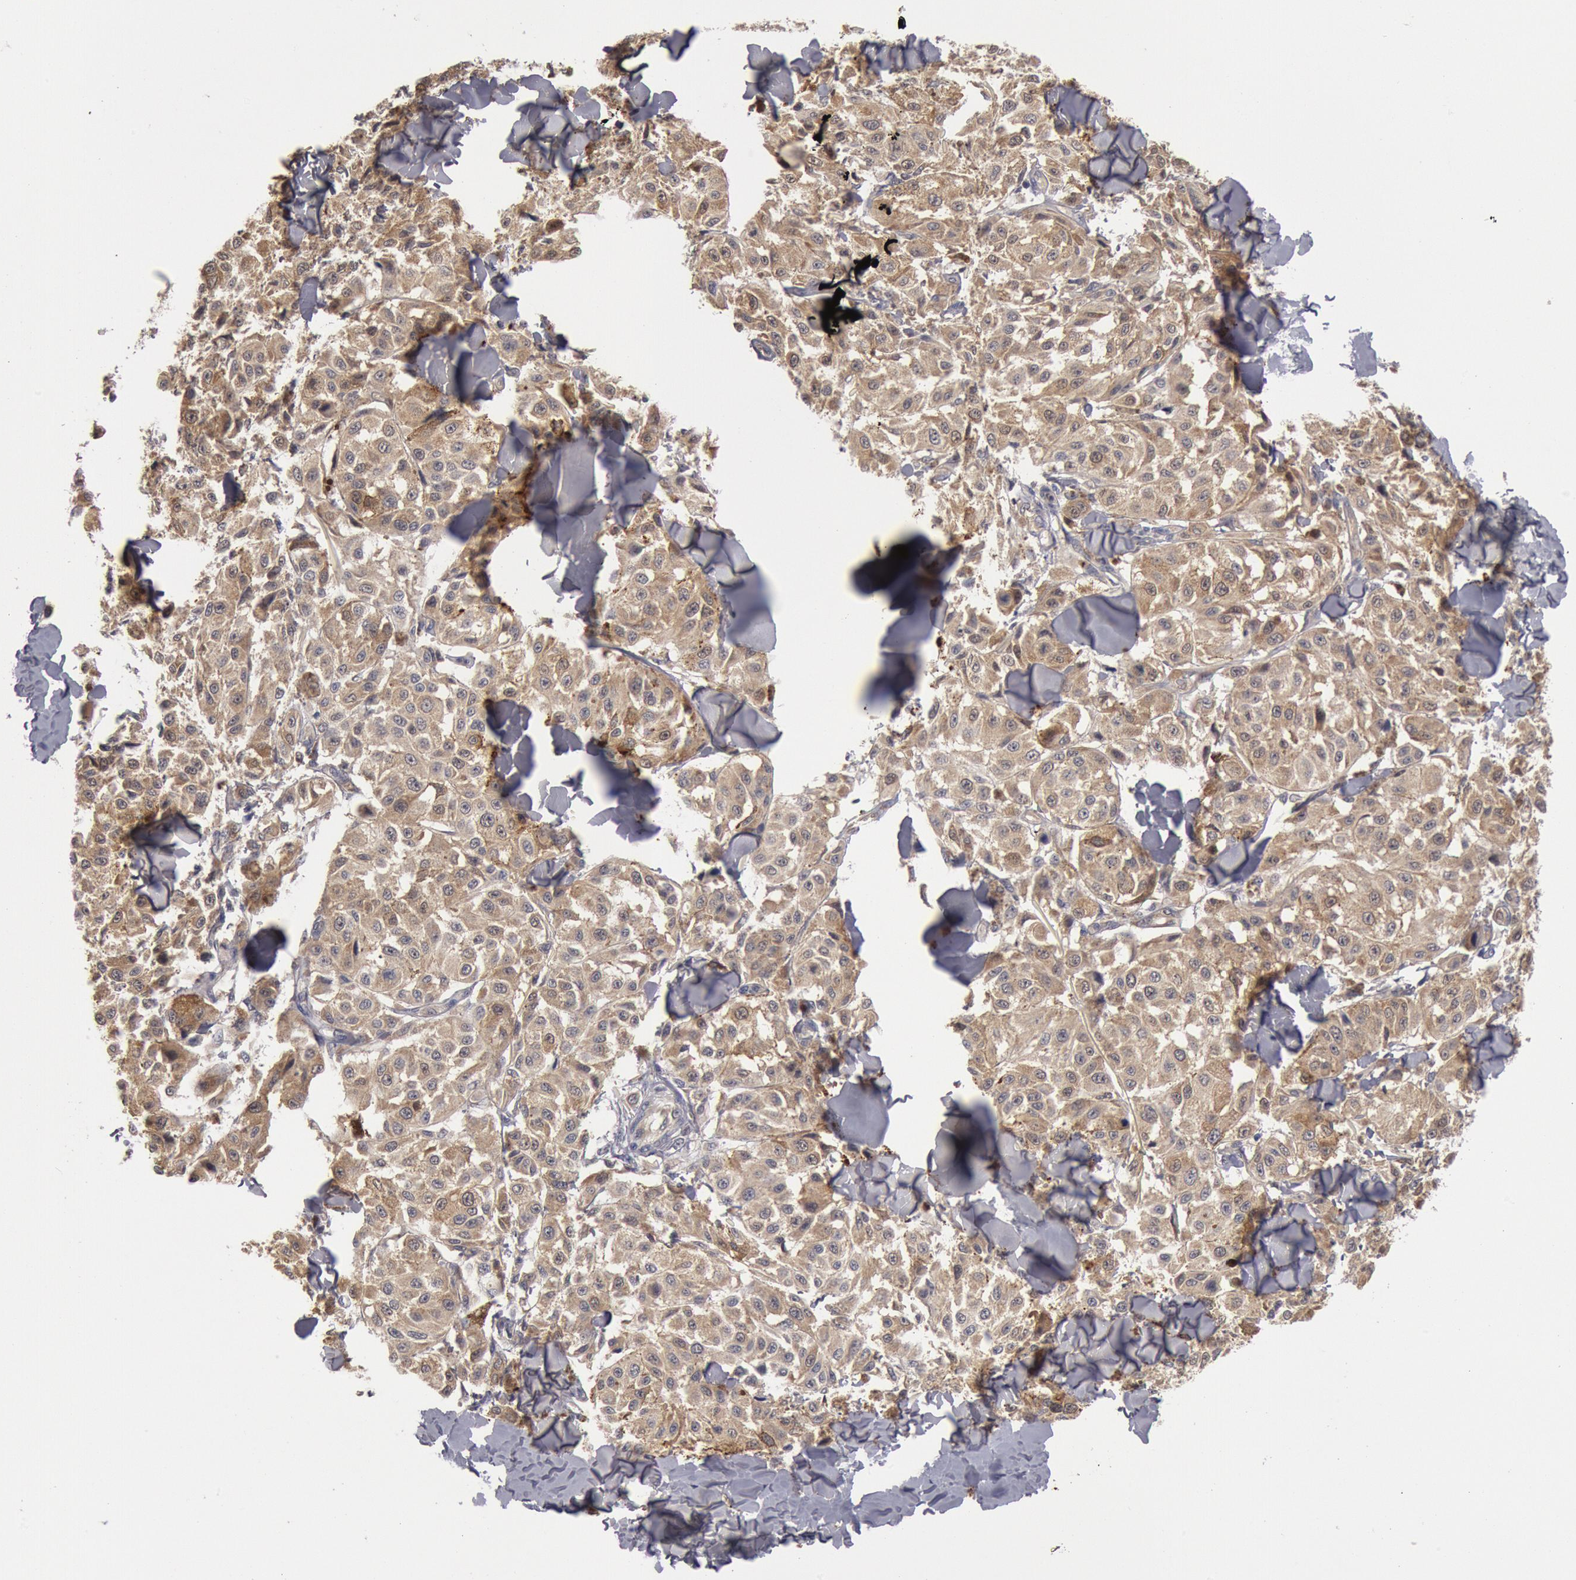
{"staining": {"intensity": "weak", "quantity": ">75%", "location": "cytoplasmic/membranous"}, "tissue": "melanoma", "cell_type": "Tumor cells", "image_type": "cancer", "snomed": [{"axis": "morphology", "description": "Malignant melanoma, NOS"}, {"axis": "topography", "description": "Skin"}], "caption": "Melanoma tissue demonstrates weak cytoplasmic/membranous positivity in approximately >75% of tumor cells, visualized by immunohistochemistry. The staining was performed using DAB, with brown indicating positive protein expression. Nuclei are stained blue with hematoxylin.", "gene": "DNAJA1", "patient": {"sex": "female", "age": 64}}